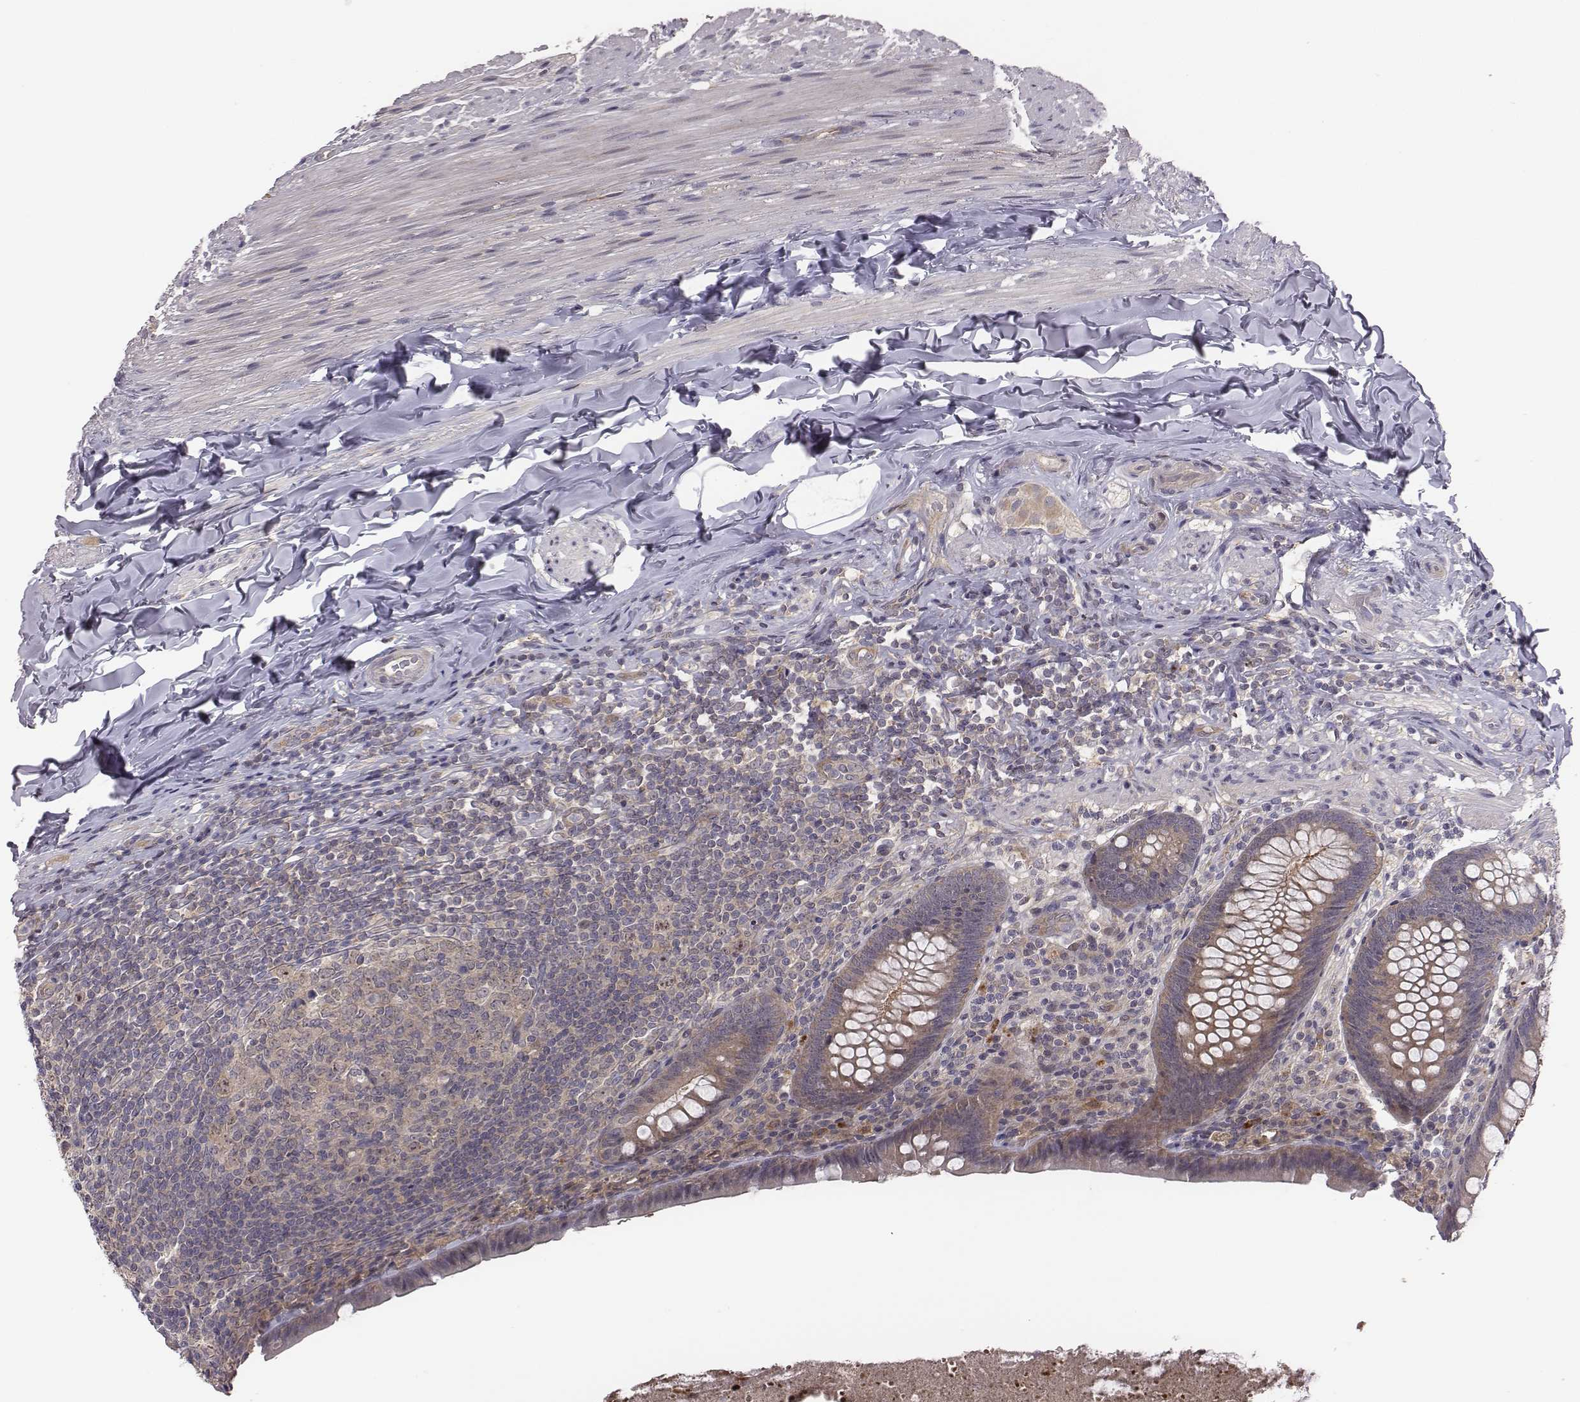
{"staining": {"intensity": "weak", "quantity": ">75%", "location": "cytoplasmic/membranous"}, "tissue": "appendix", "cell_type": "Glandular cells", "image_type": "normal", "snomed": [{"axis": "morphology", "description": "Normal tissue, NOS"}, {"axis": "topography", "description": "Appendix"}], "caption": "Brown immunohistochemical staining in benign human appendix demonstrates weak cytoplasmic/membranous positivity in approximately >75% of glandular cells. The protein of interest is shown in brown color, while the nuclei are stained blue.", "gene": "SMURF2", "patient": {"sex": "male", "age": 47}}